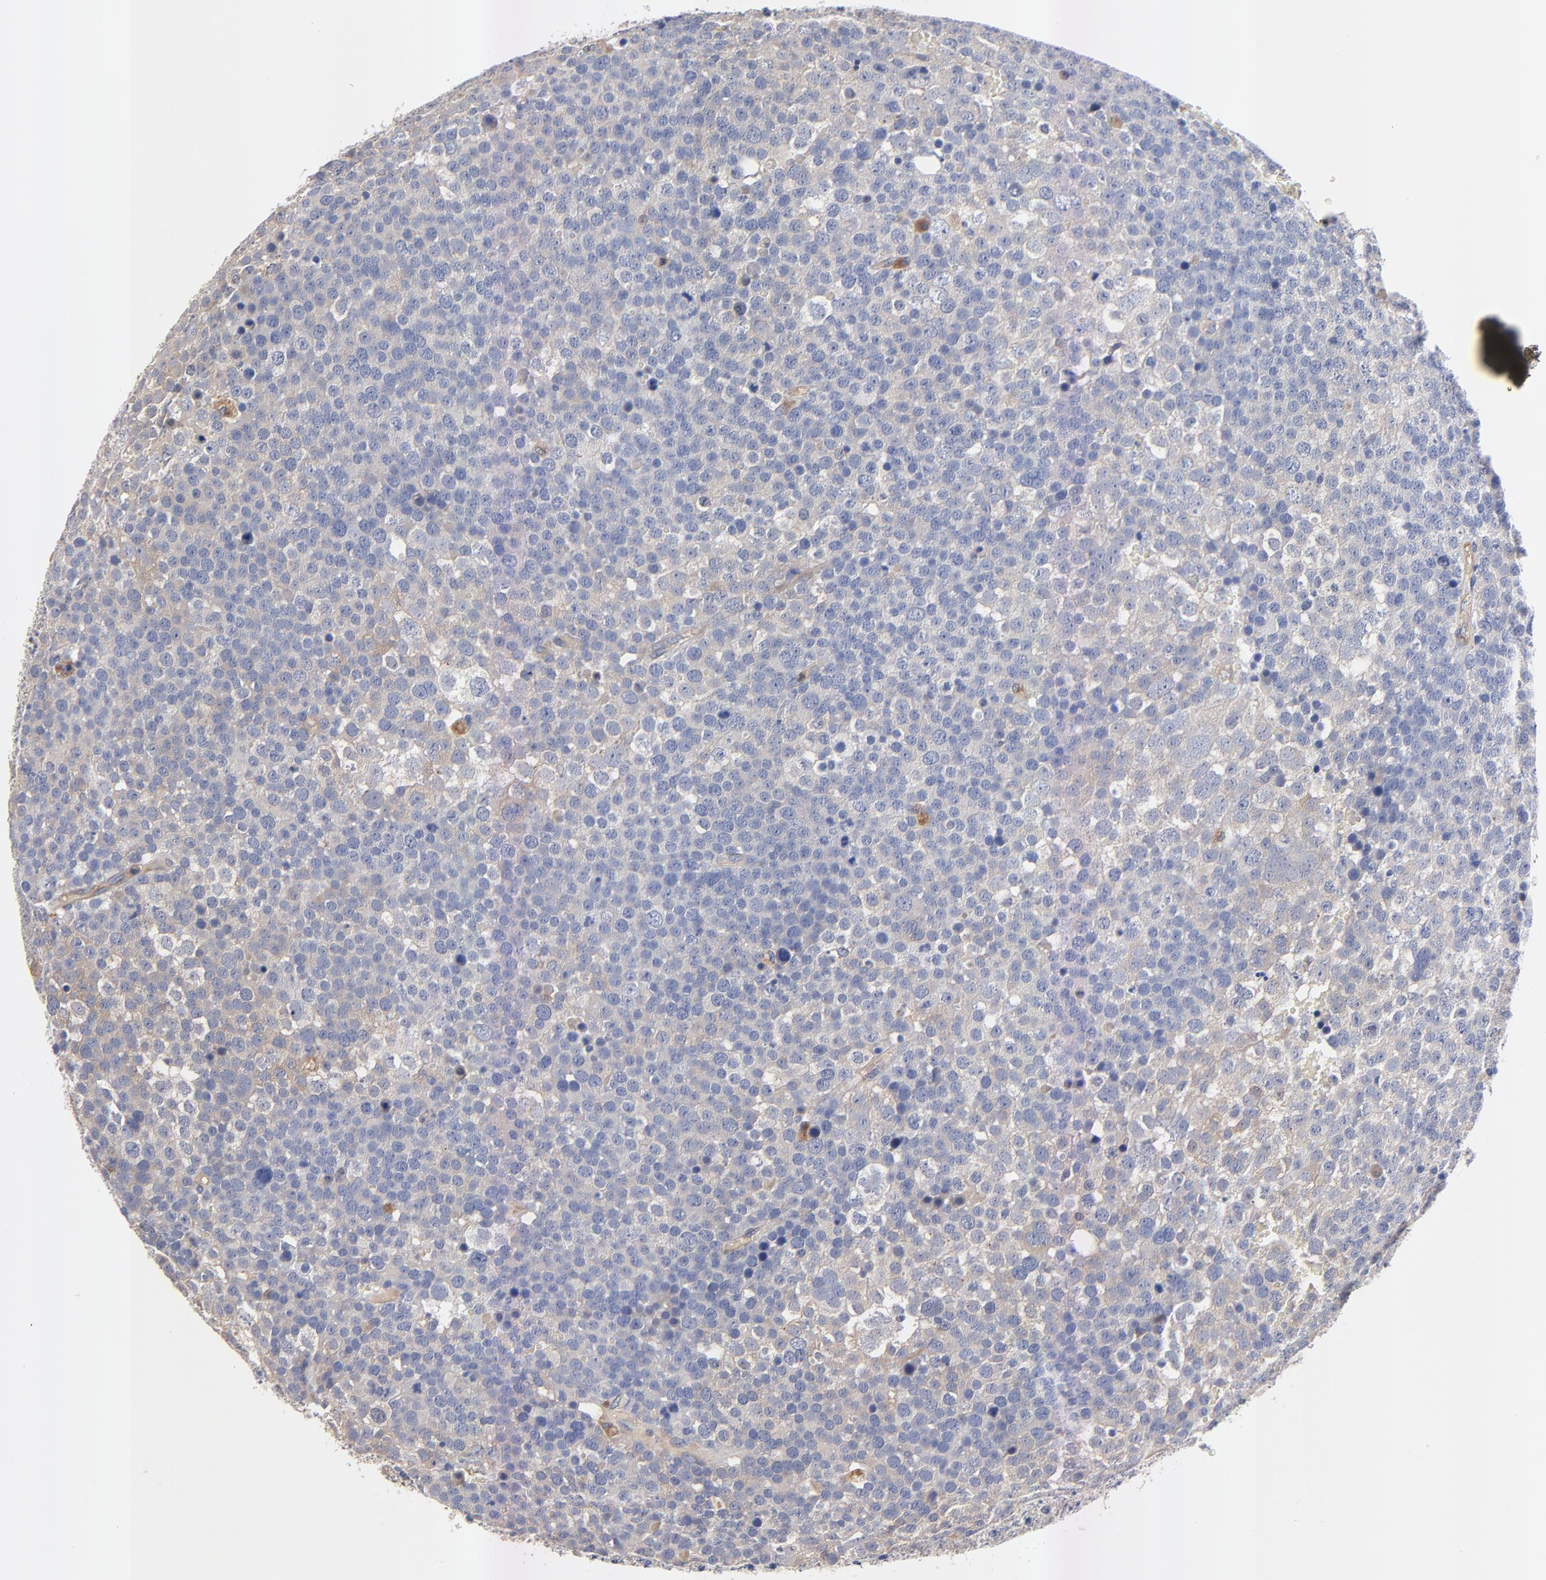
{"staining": {"intensity": "weak", "quantity": "<25%", "location": "cytoplasmic/membranous"}, "tissue": "testis cancer", "cell_type": "Tumor cells", "image_type": "cancer", "snomed": [{"axis": "morphology", "description": "Seminoma, NOS"}, {"axis": "topography", "description": "Testis"}], "caption": "An immunohistochemistry (IHC) photomicrograph of testis seminoma is shown. There is no staining in tumor cells of testis seminoma. (Immunohistochemistry, brightfield microscopy, high magnification).", "gene": "FBXL2", "patient": {"sex": "male", "age": 71}}